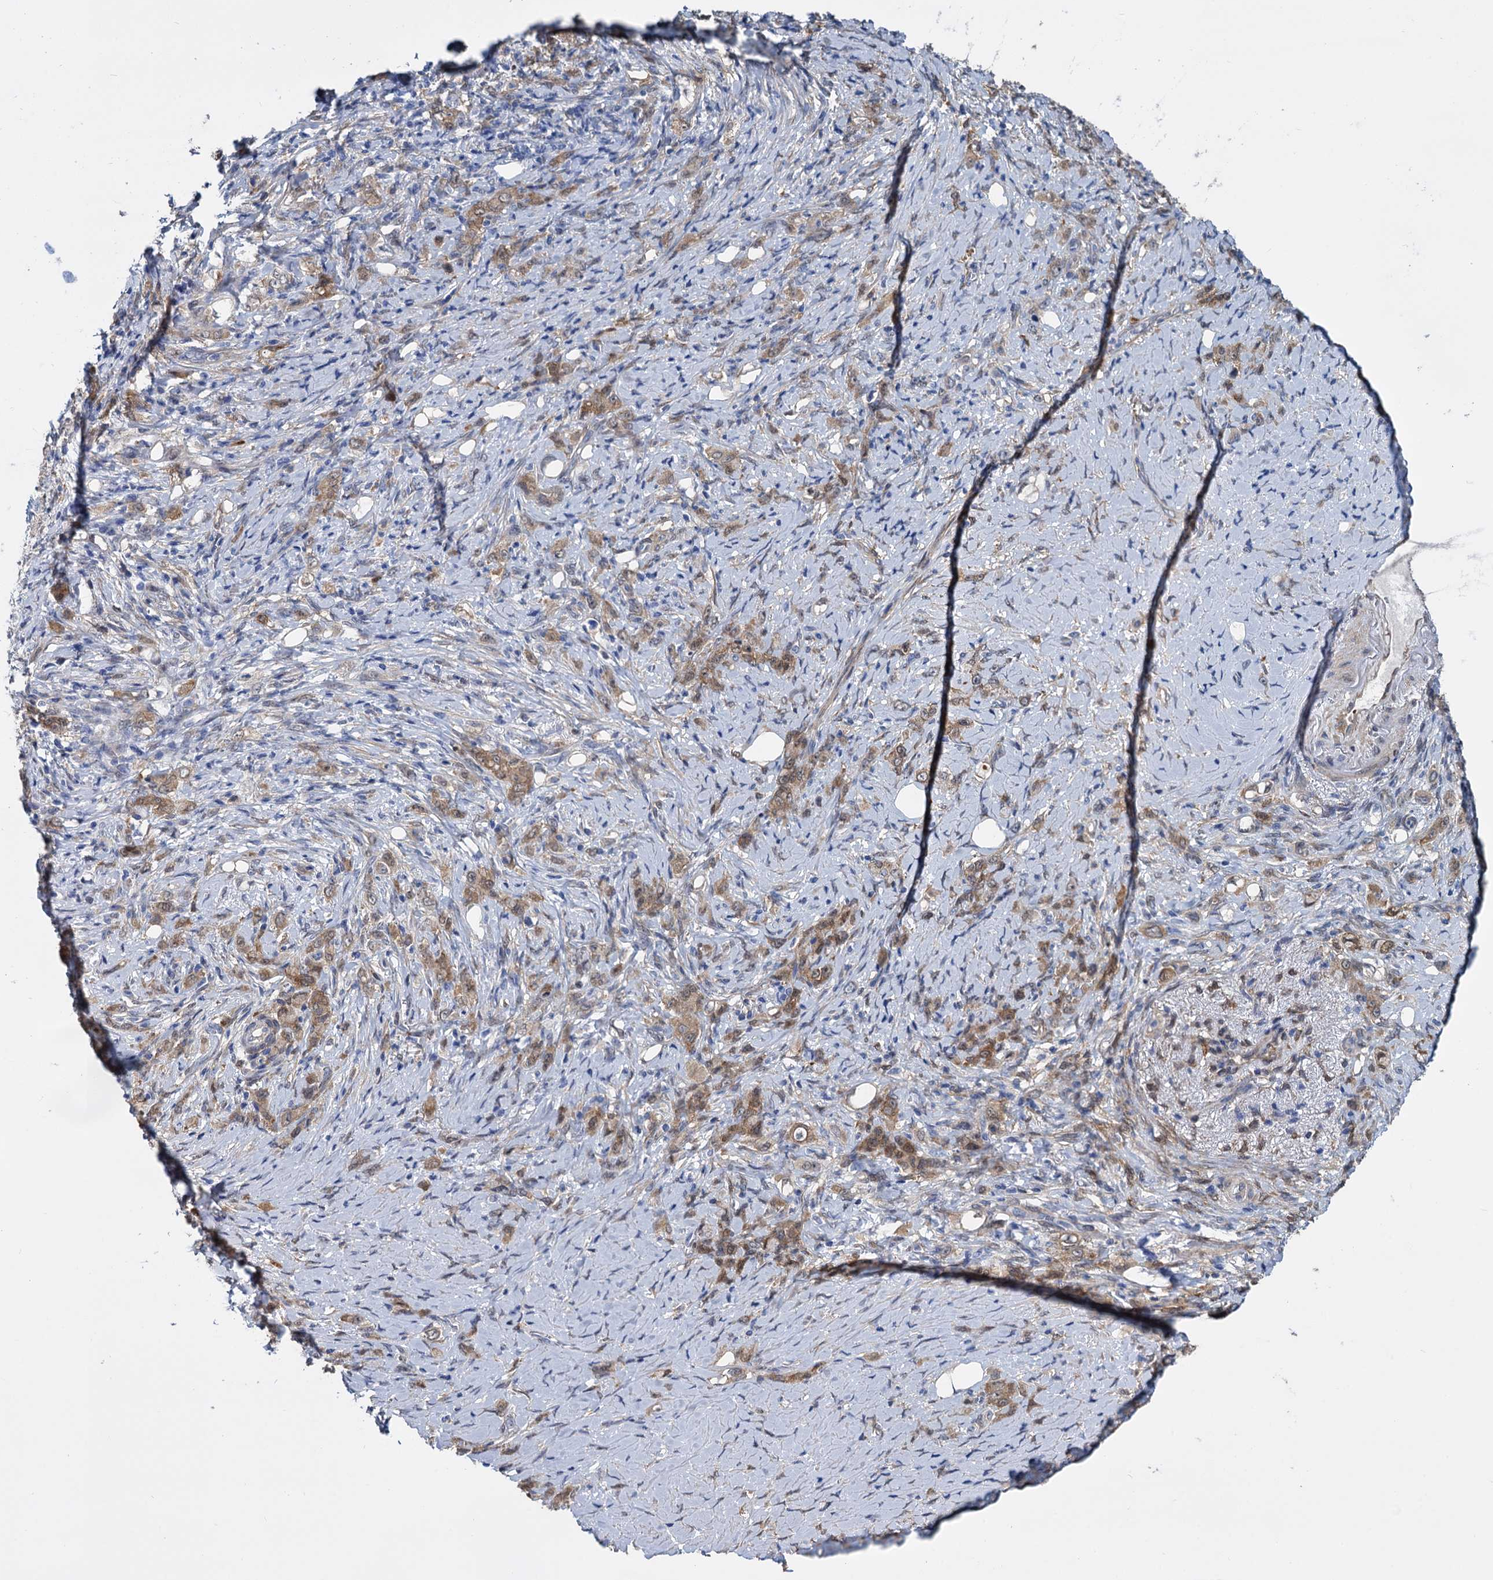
{"staining": {"intensity": "moderate", "quantity": ">75%", "location": "cytoplasmic/membranous"}, "tissue": "stomach cancer", "cell_type": "Tumor cells", "image_type": "cancer", "snomed": [{"axis": "morphology", "description": "Adenocarcinoma, NOS"}, {"axis": "topography", "description": "Stomach"}], "caption": "Immunohistochemistry photomicrograph of human adenocarcinoma (stomach) stained for a protein (brown), which exhibits medium levels of moderate cytoplasmic/membranous expression in approximately >75% of tumor cells.", "gene": "GSTM3", "patient": {"sex": "female", "age": 79}}